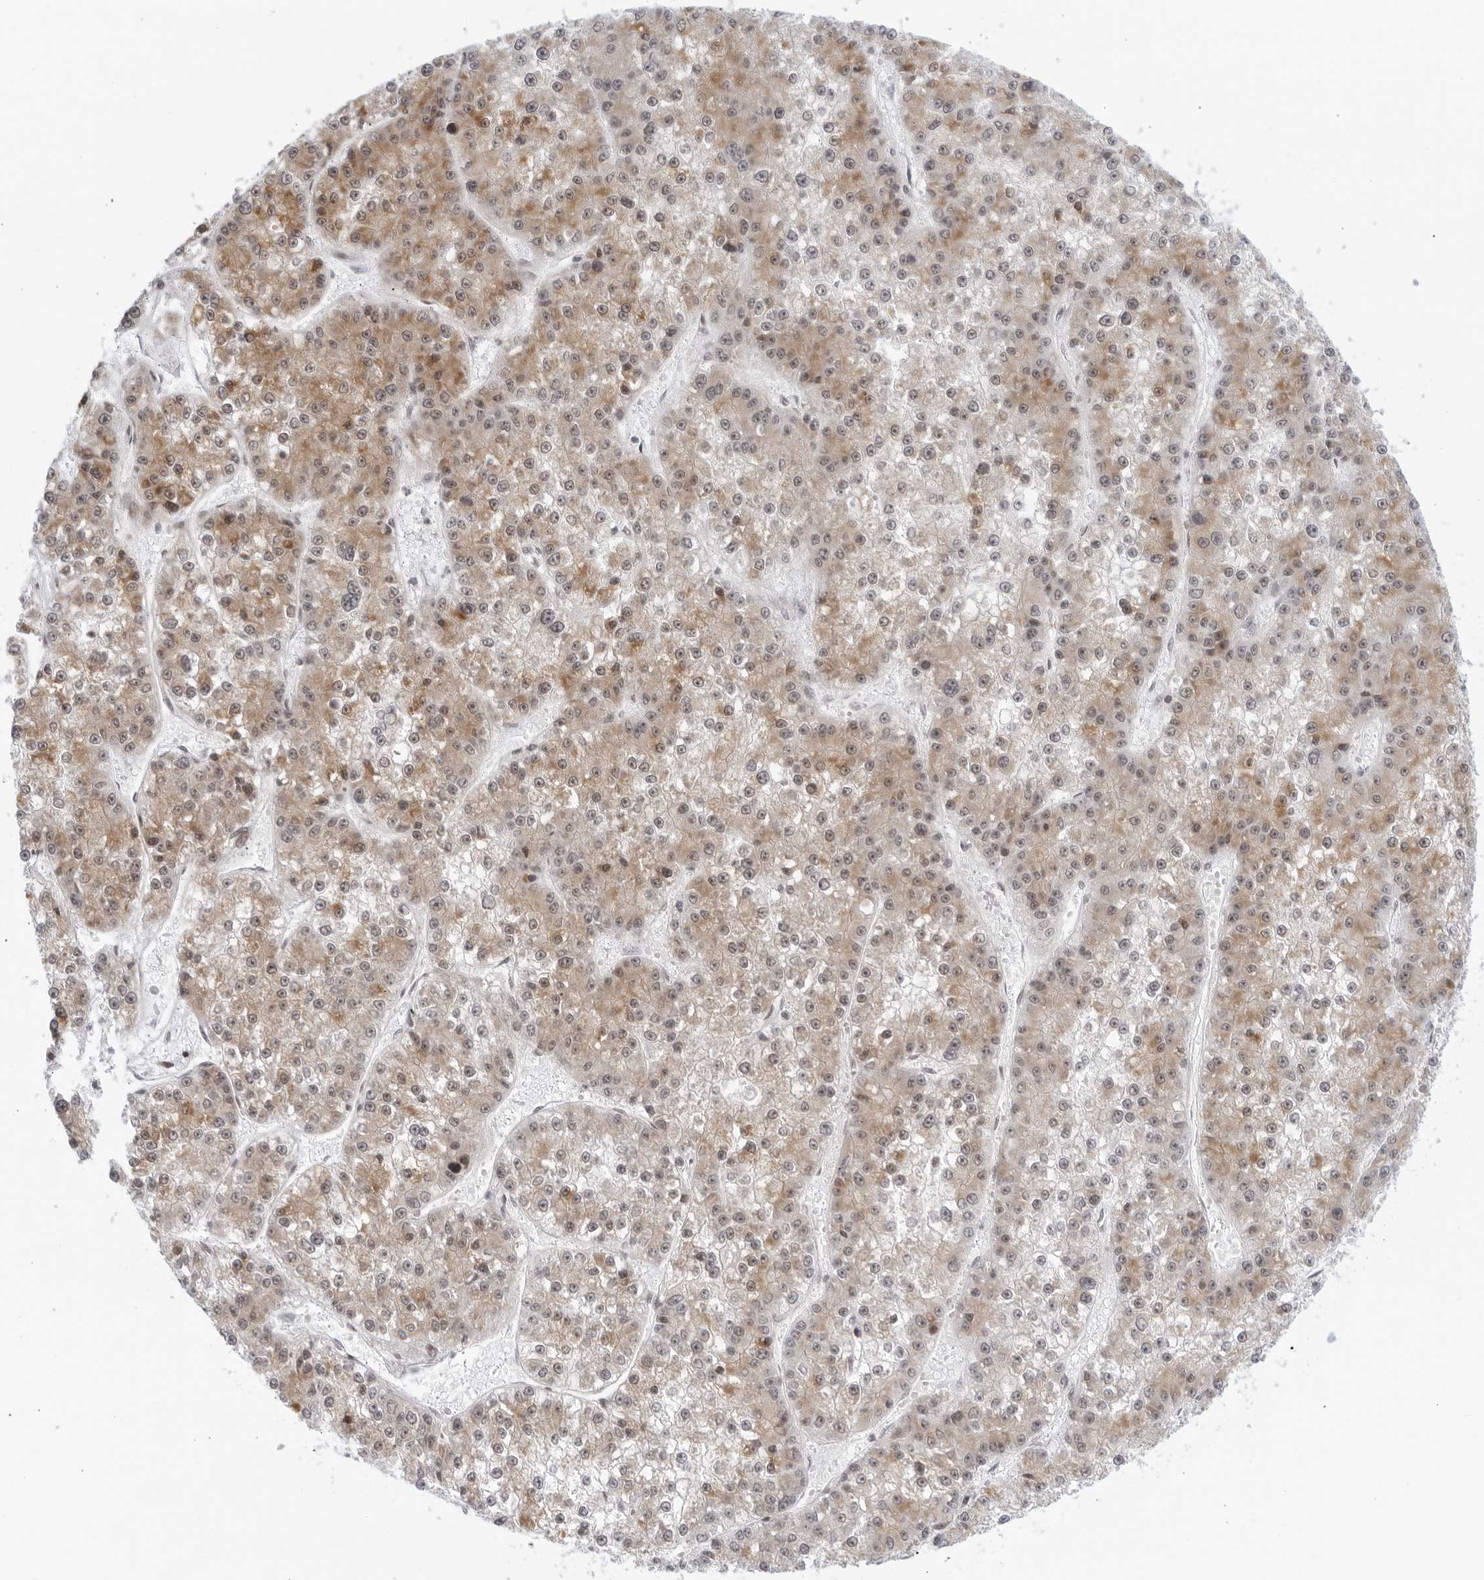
{"staining": {"intensity": "weak", "quantity": "25%-75%", "location": "cytoplasmic/membranous"}, "tissue": "liver cancer", "cell_type": "Tumor cells", "image_type": "cancer", "snomed": [{"axis": "morphology", "description": "Carcinoma, Hepatocellular, NOS"}, {"axis": "topography", "description": "Liver"}], "caption": "Immunohistochemistry (IHC) staining of liver cancer (hepatocellular carcinoma), which reveals low levels of weak cytoplasmic/membranous staining in approximately 25%-75% of tumor cells indicating weak cytoplasmic/membranous protein positivity. The staining was performed using DAB (3,3'-diaminobenzidine) (brown) for protein detection and nuclei were counterstained in hematoxylin (blue).", "gene": "RAB11FIP3", "patient": {"sex": "female", "age": 73}}